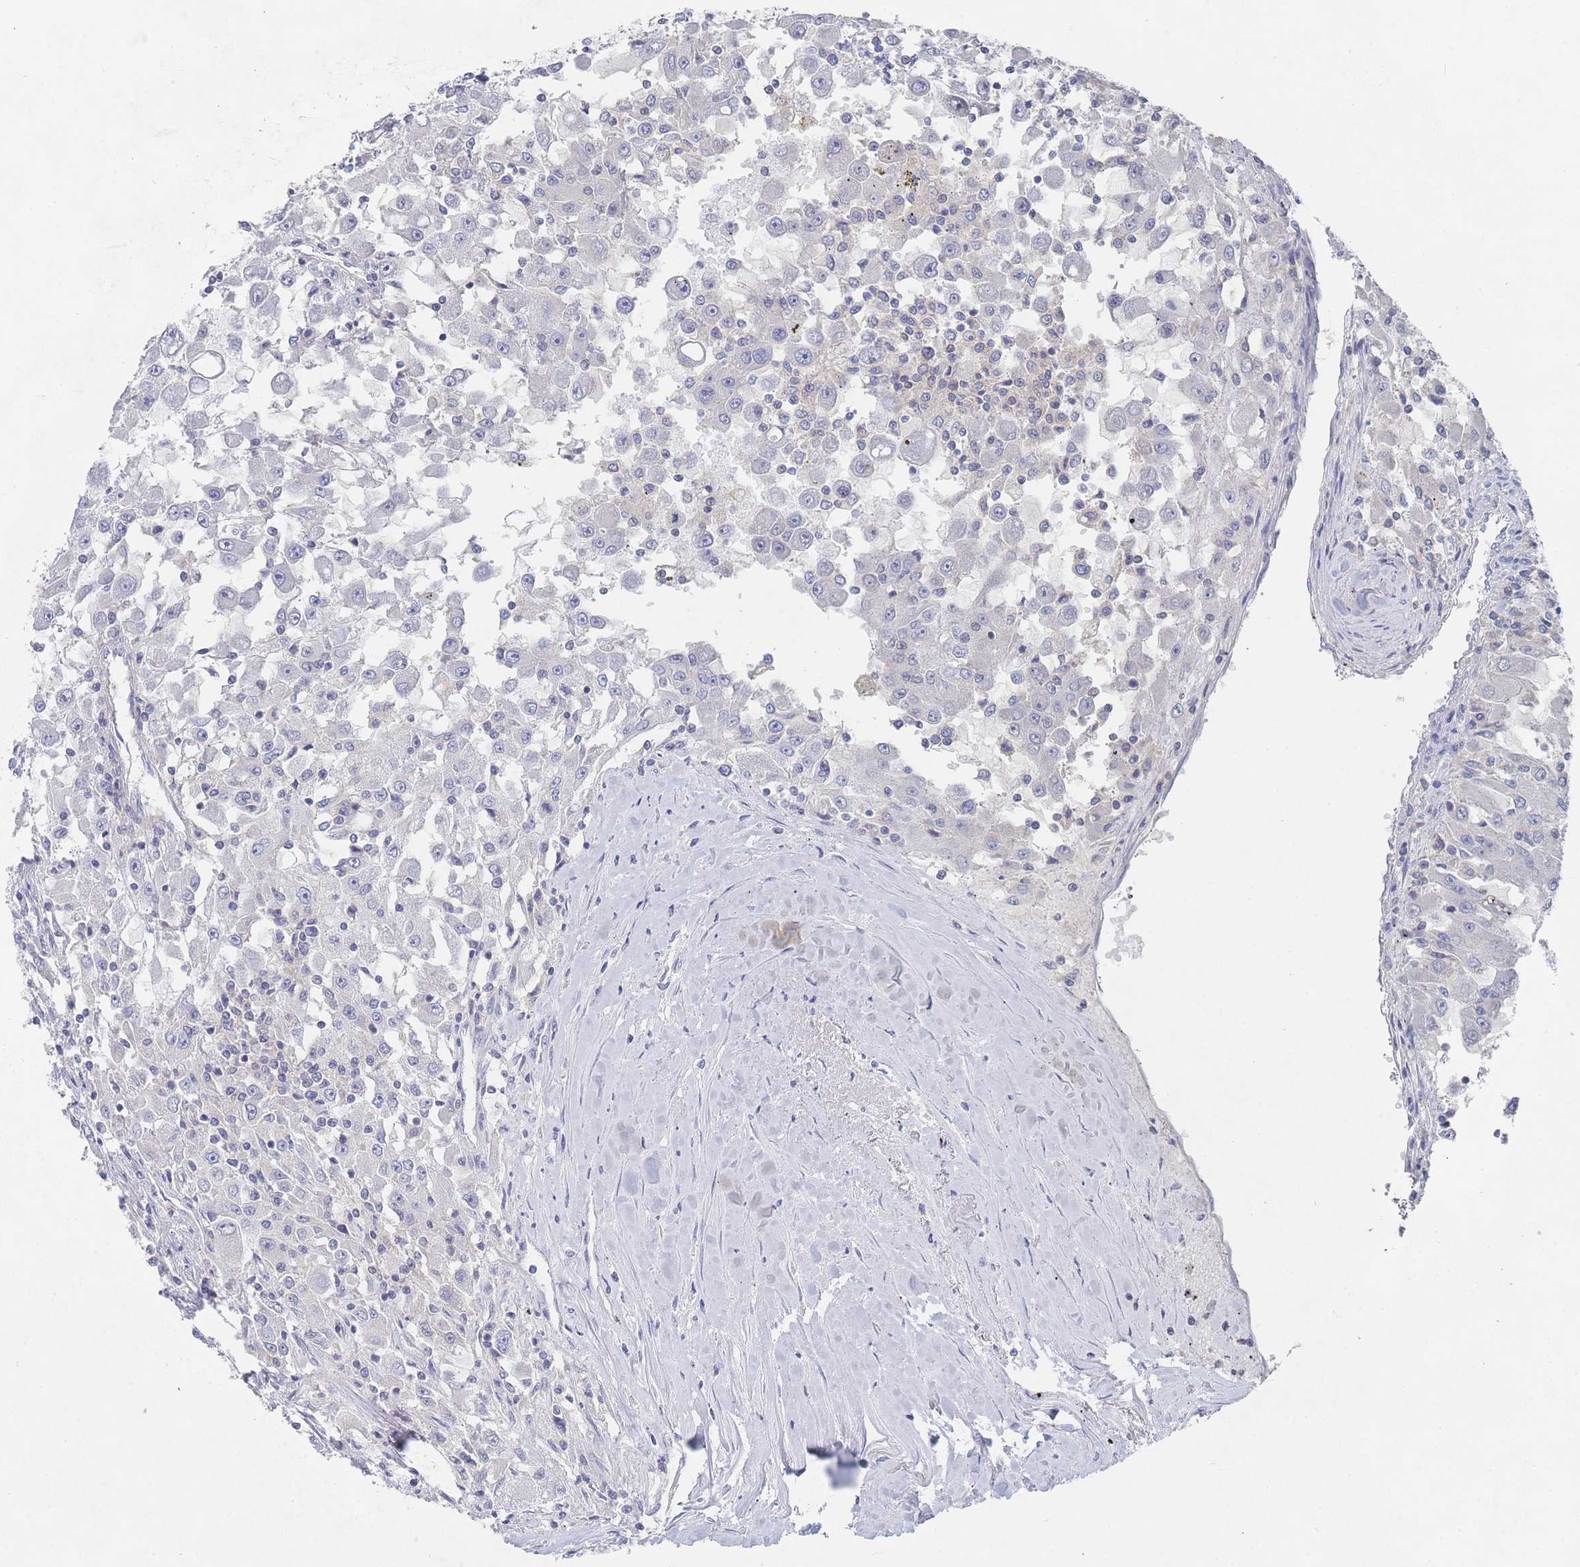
{"staining": {"intensity": "negative", "quantity": "none", "location": "none"}, "tissue": "renal cancer", "cell_type": "Tumor cells", "image_type": "cancer", "snomed": [{"axis": "morphology", "description": "Adenocarcinoma, NOS"}, {"axis": "topography", "description": "Kidney"}], "caption": "The micrograph reveals no significant staining in tumor cells of adenocarcinoma (renal).", "gene": "PPP6C", "patient": {"sex": "female", "age": 67}}